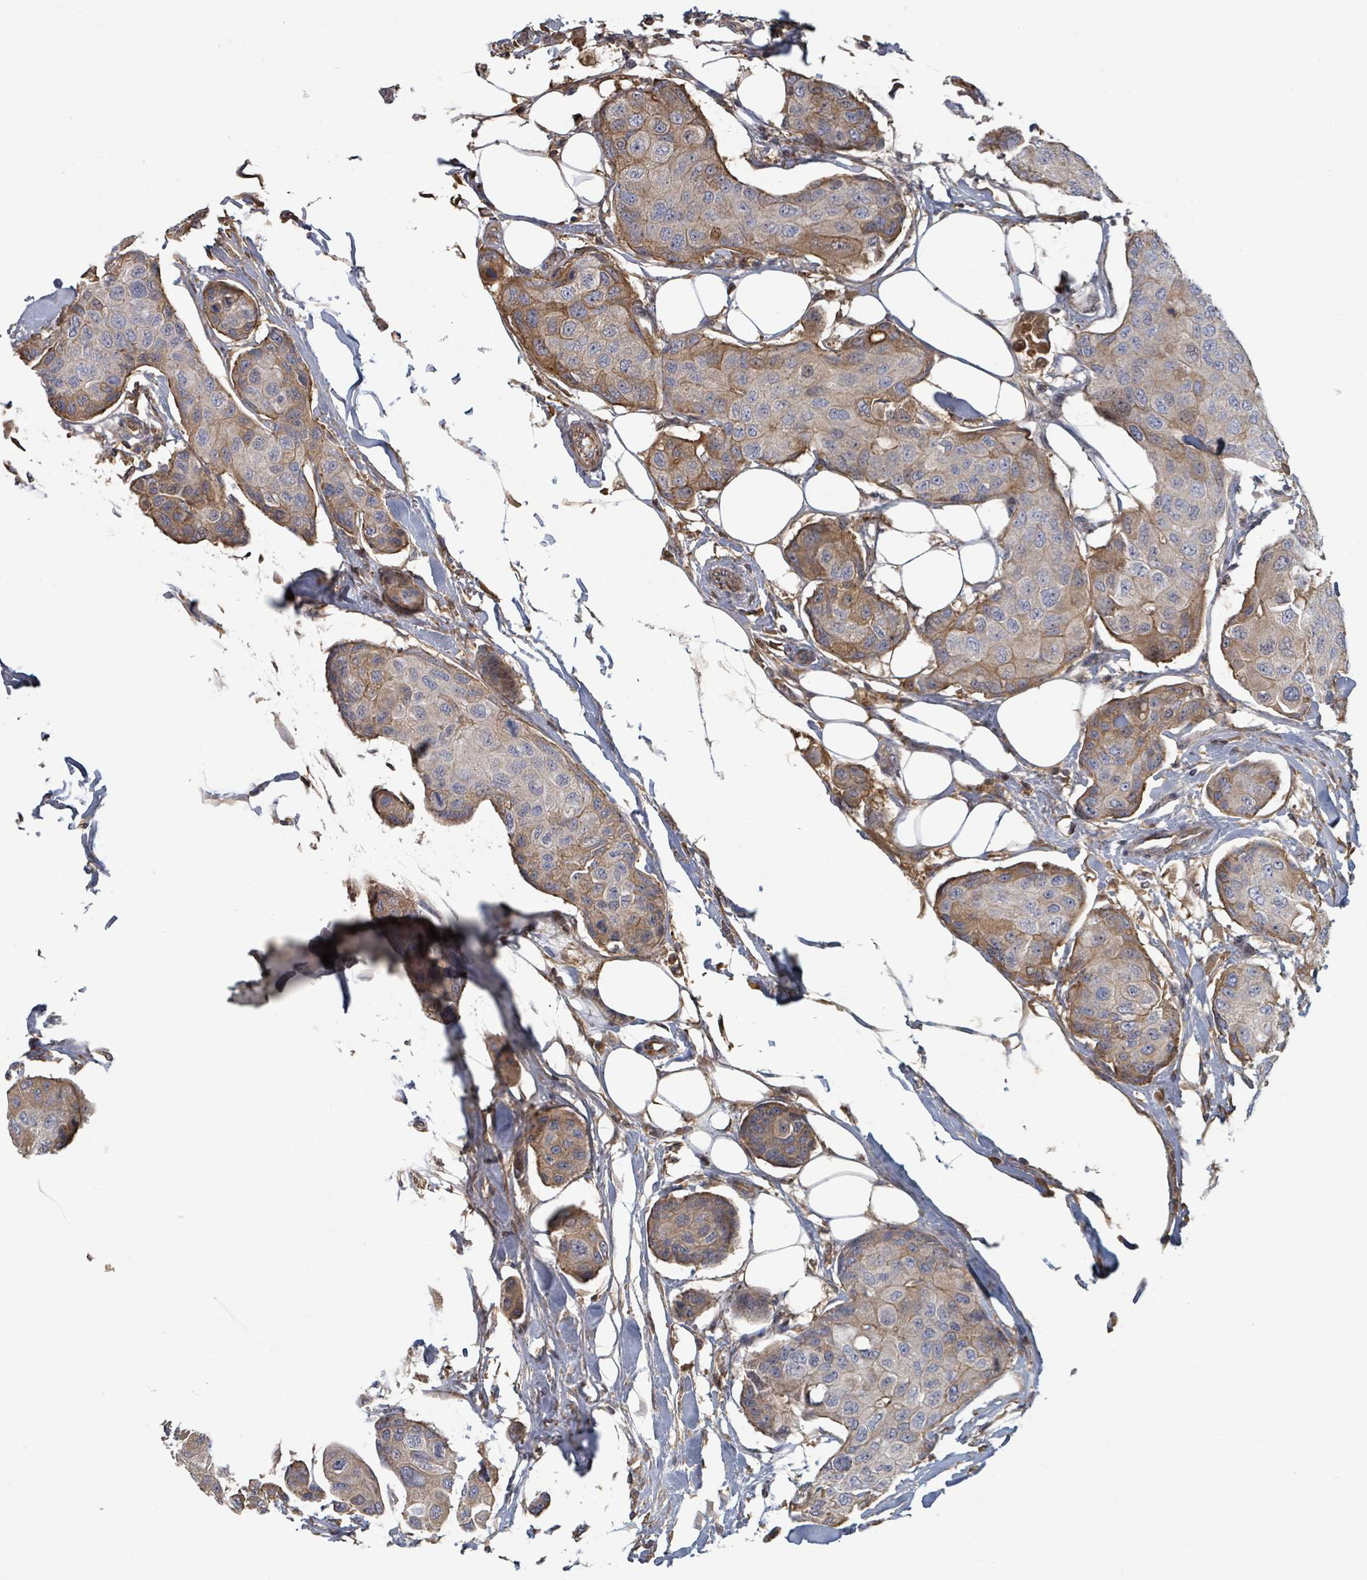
{"staining": {"intensity": "moderate", "quantity": "<25%", "location": "cytoplasmic/membranous"}, "tissue": "breast cancer", "cell_type": "Tumor cells", "image_type": "cancer", "snomed": [{"axis": "morphology", "description": "Duct carcinoma"}, {"axis": "topography", "description": "Breast"}, {"axis": "topography", "description": "Lymph node"}], "caption": "Immunohistochemistry (IHC) (DAB) staining of human breast infiltrating ductal carcinoma demonstrates moderate cytoplasmic/membranous protein staining in about <25% of tumor cells. The protein is stained brown, and the nuclei are stained in blue (DAB IHC with brightfield microscopy, high magnification).", "gene": "GABBR1", "patient": {"sex": "female", "age": 80}}